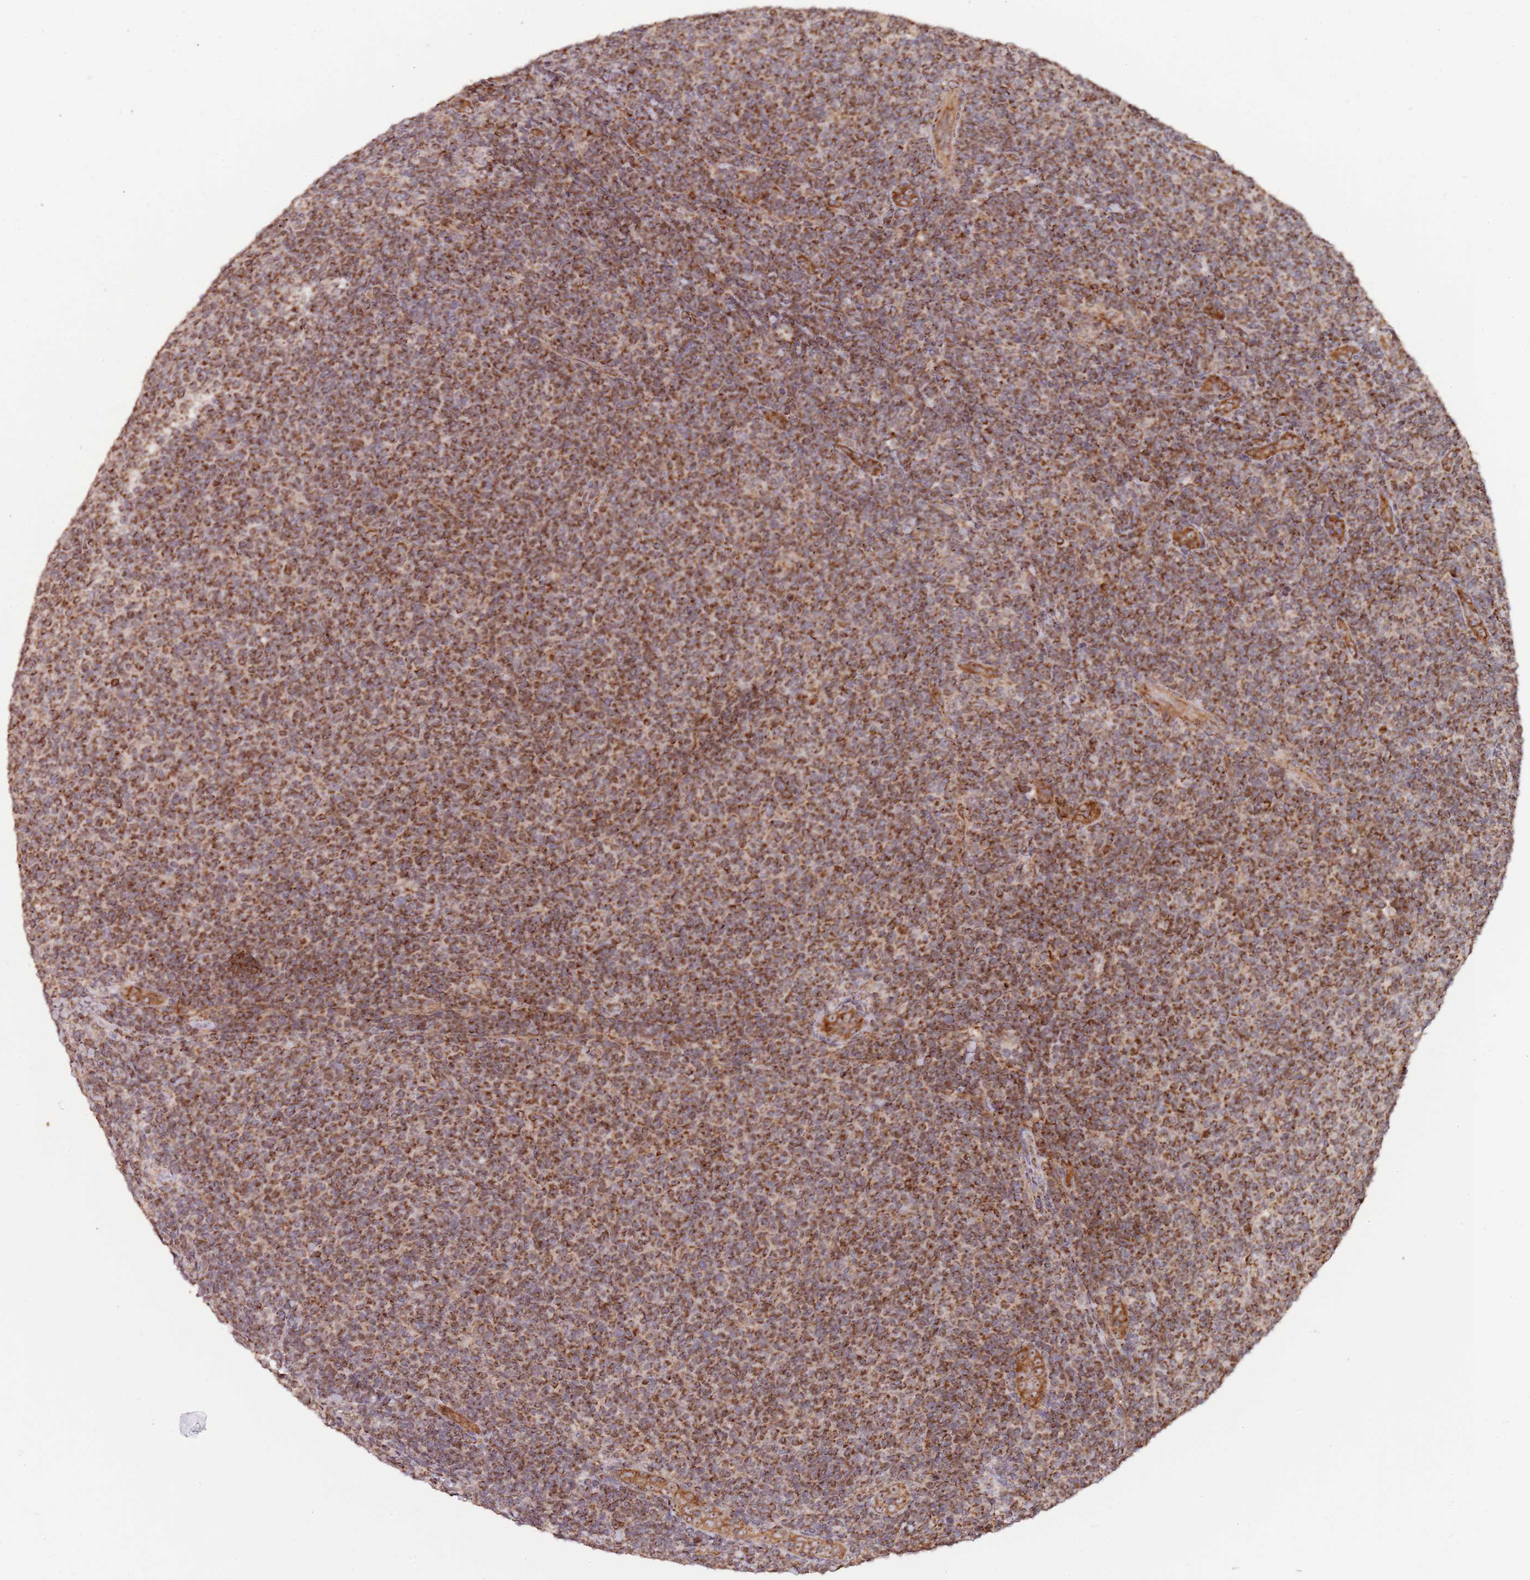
{"staining": {"intensity": "moderate", "quantity": ">75%", "location": "cytoplasmic/membranous,nuclear"}, "tissue": "lymphoma", "cell_type": "Tumor cells", "image_type": "cancer", "snomed": [{"axis": "morphology", "description": "Malignant lymphoma, non-Hodgkin's type, Low grade"}, {"axis": "topography", "description": "Lymph node"}], "caption": "Immunohistochemical staining of human malignant lymphoma, non-Hodgkin's type (low-grade) displays moderate cytoplasmic/membranous and nuclear protein positivity in approximately >75% of tumor cells.", "gene": "DCHS1", "patient": {"sex": "male", "age": 66}}